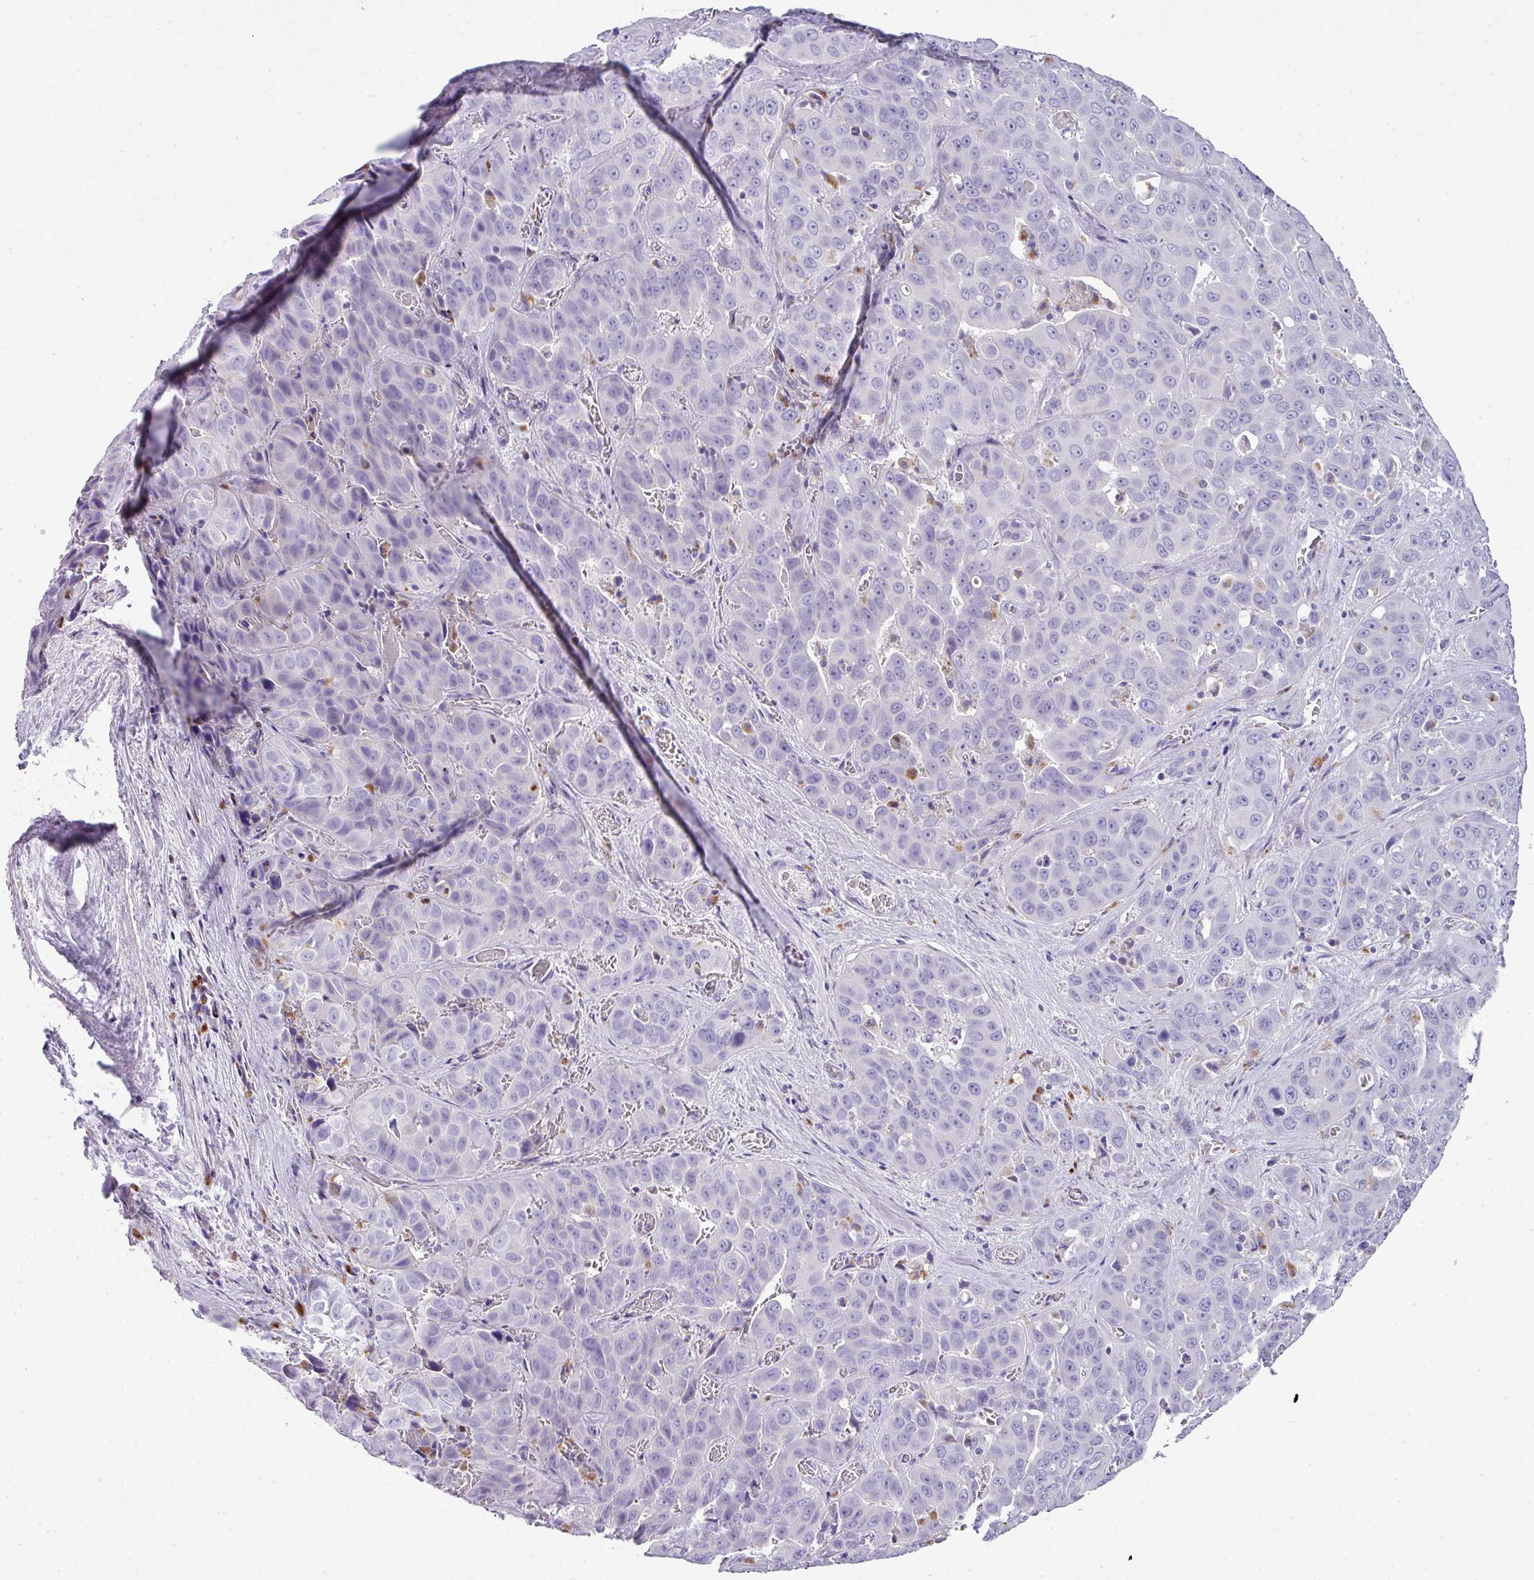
{"staining": {"intensity": "negative", "quantity": "none", "location": "none"}, "tissue": "liver cancer", "cell_type": "Tumor cells", "image_type": "cancer", "snomed": [{"axis": "morphology", "description": "Cholangiocarcinoma"}, {"axis": "topography", "description": "Liver"}], "caption": "Histopathology image shows no protein staining in tumor cells of cholangiocarcinoma (liver) tissue.", "gene": "ZNF568", "patient": {"sex": "female", "age": 52}}